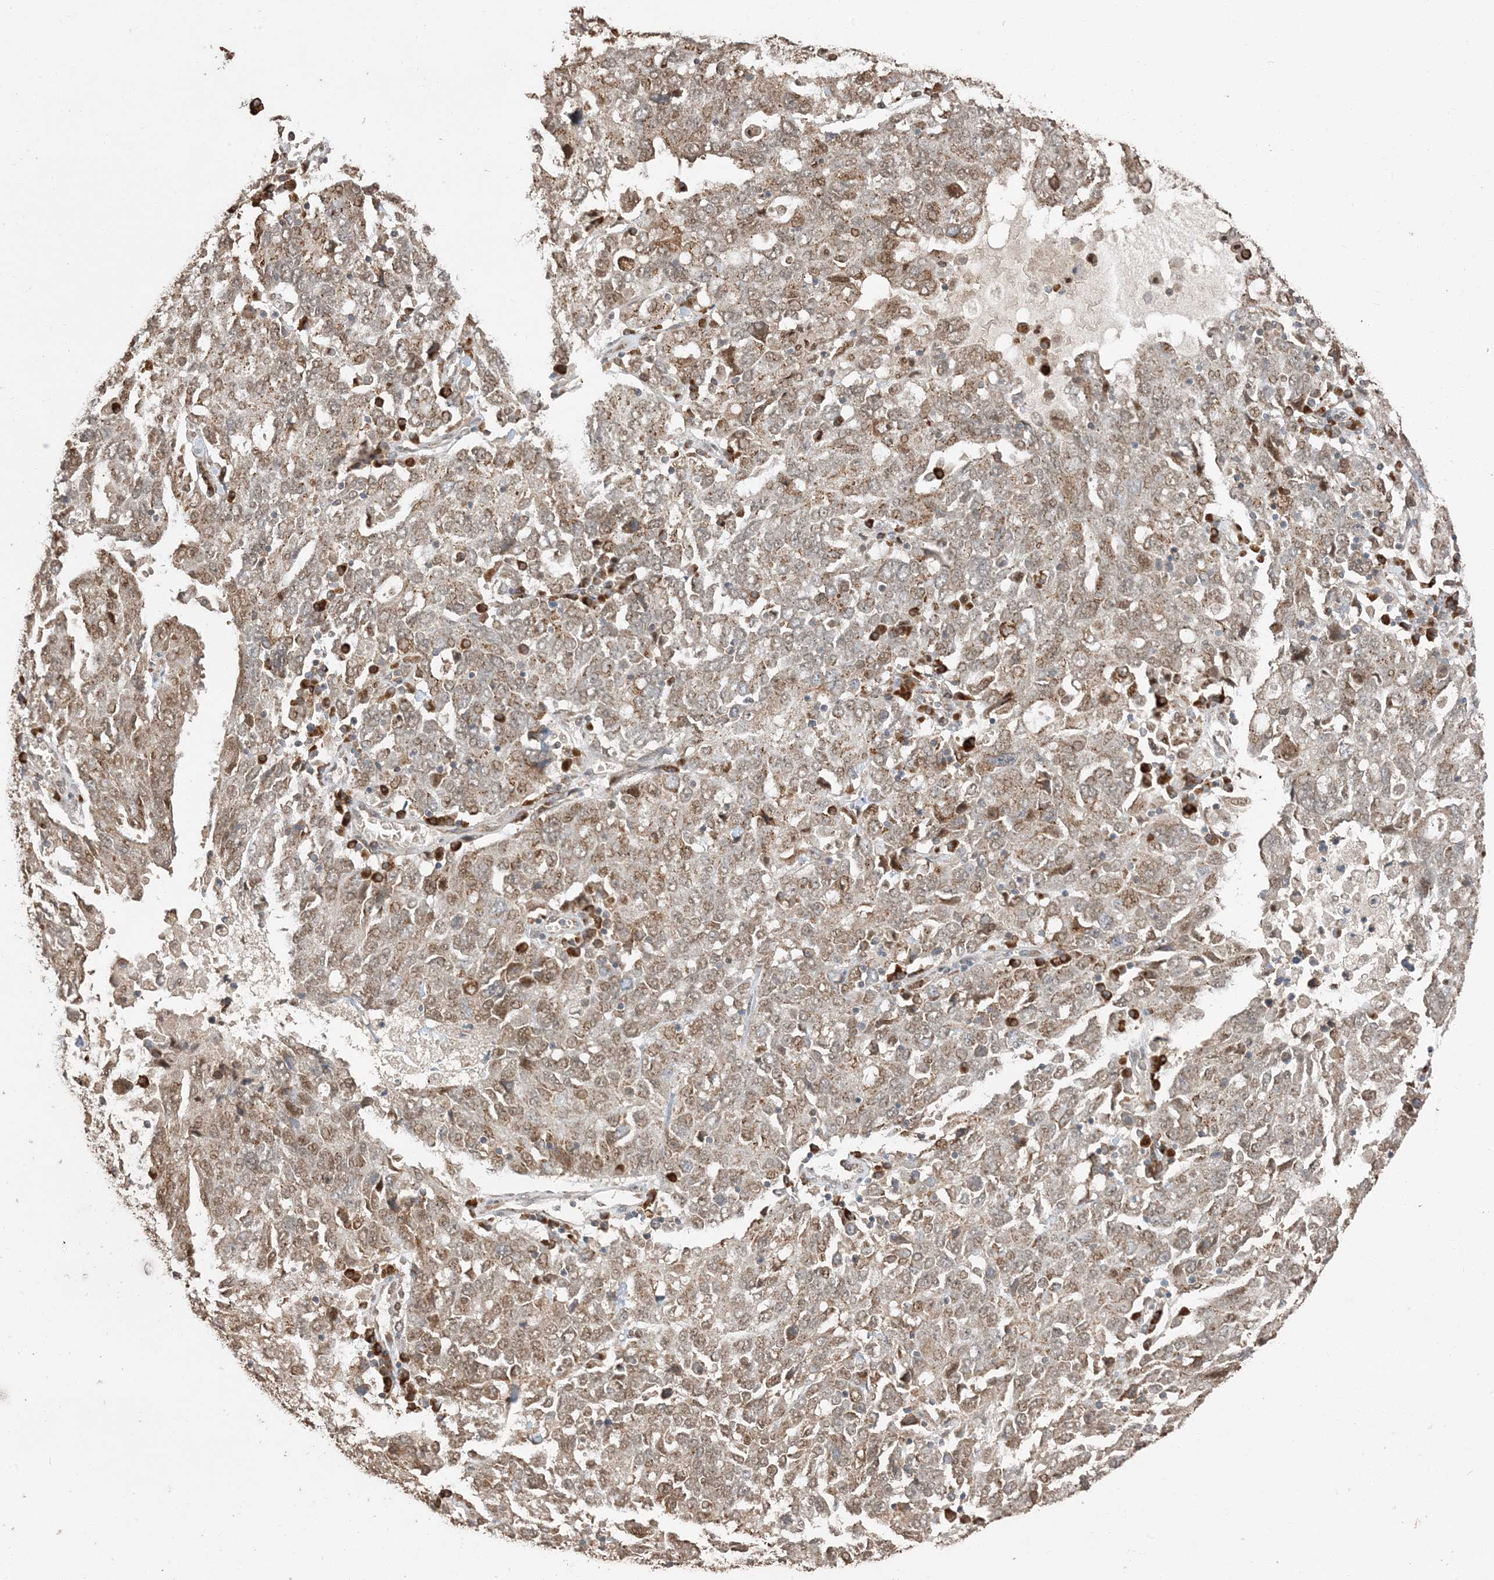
{"staining": {"intensity": "moderate", "quantity": ">75%", "location": "cytoplasmic/membranous,nuclear"}, "tissue": "ovarian cancer", "cell_type": "Tumor cells", "image_type": "cancer", "snomed": [{"axis": "morphology", "description": "Carcinoma, endometroid"}, {"axis": "topography", "description": "Ovary"}], "caption": "Protein staining reveals moderate cytoplasmic/membranous and nuclear expression in about >75% of tumor cells in endometroid carcinoma (ovarian).", "gene": "RER1", "patient": {"sex": "female", "age": 62}}